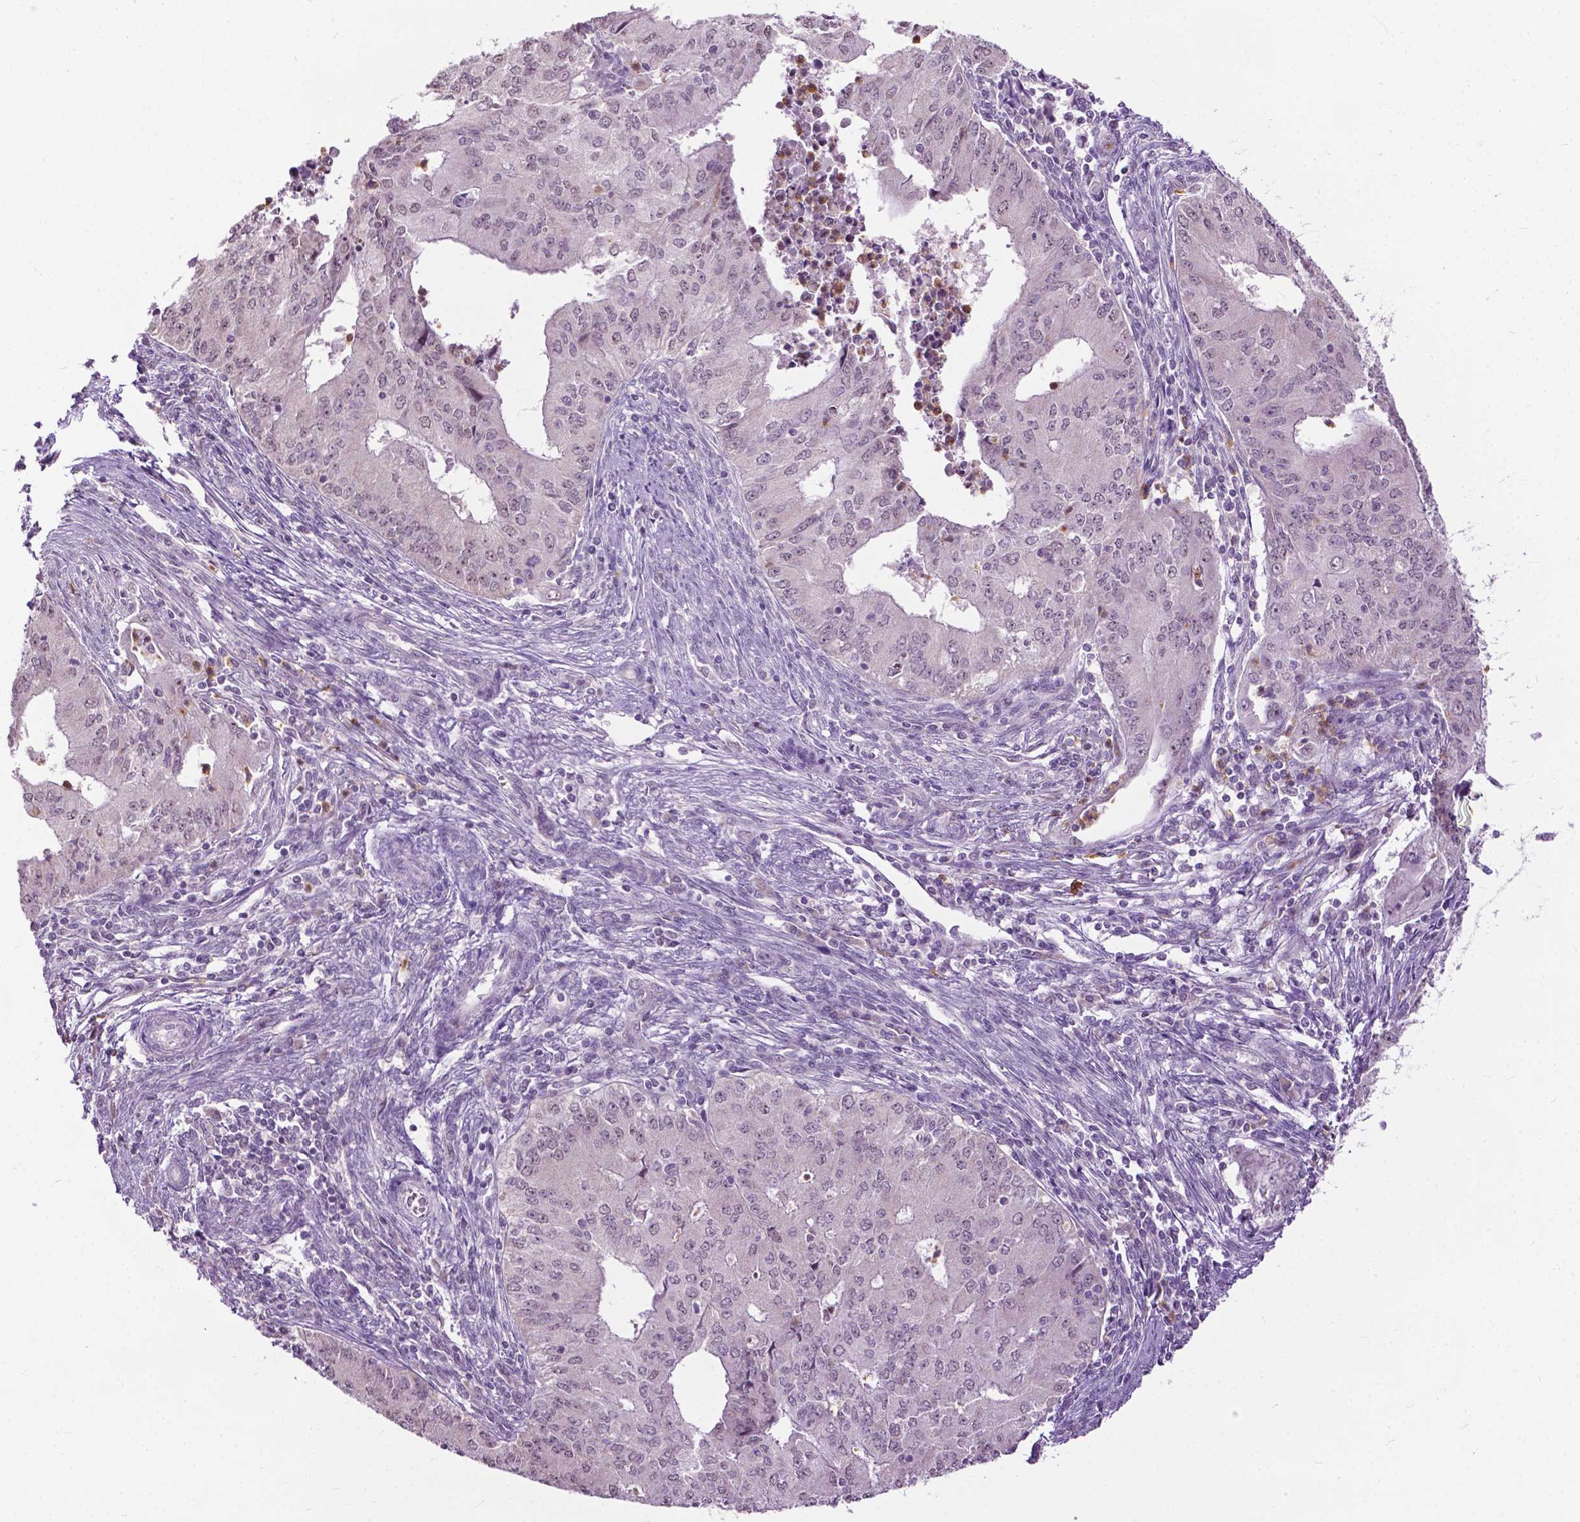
{"staining": {"intensity": "negative", "quantity": "none", "location": "none"}, "tissue": "endometrial cancer", "cell_type": "Tumor cells", "image_type": "cancer", "snomed": [{"axis": "morphology", "description": "Adenocarcinoma, NOS"}, {"axis": "topography", "description": "Endometrium"}], "caption": "DAB immunohistochemical staining of human endometrial cancer (adenocarcinoma) reveals no significant expression in tumor cells. (Immunohistochemistry, brightfield microscopy, high magnification).", "gene": "TTC9B", "patient": {"sex": "female", "age": 50}}